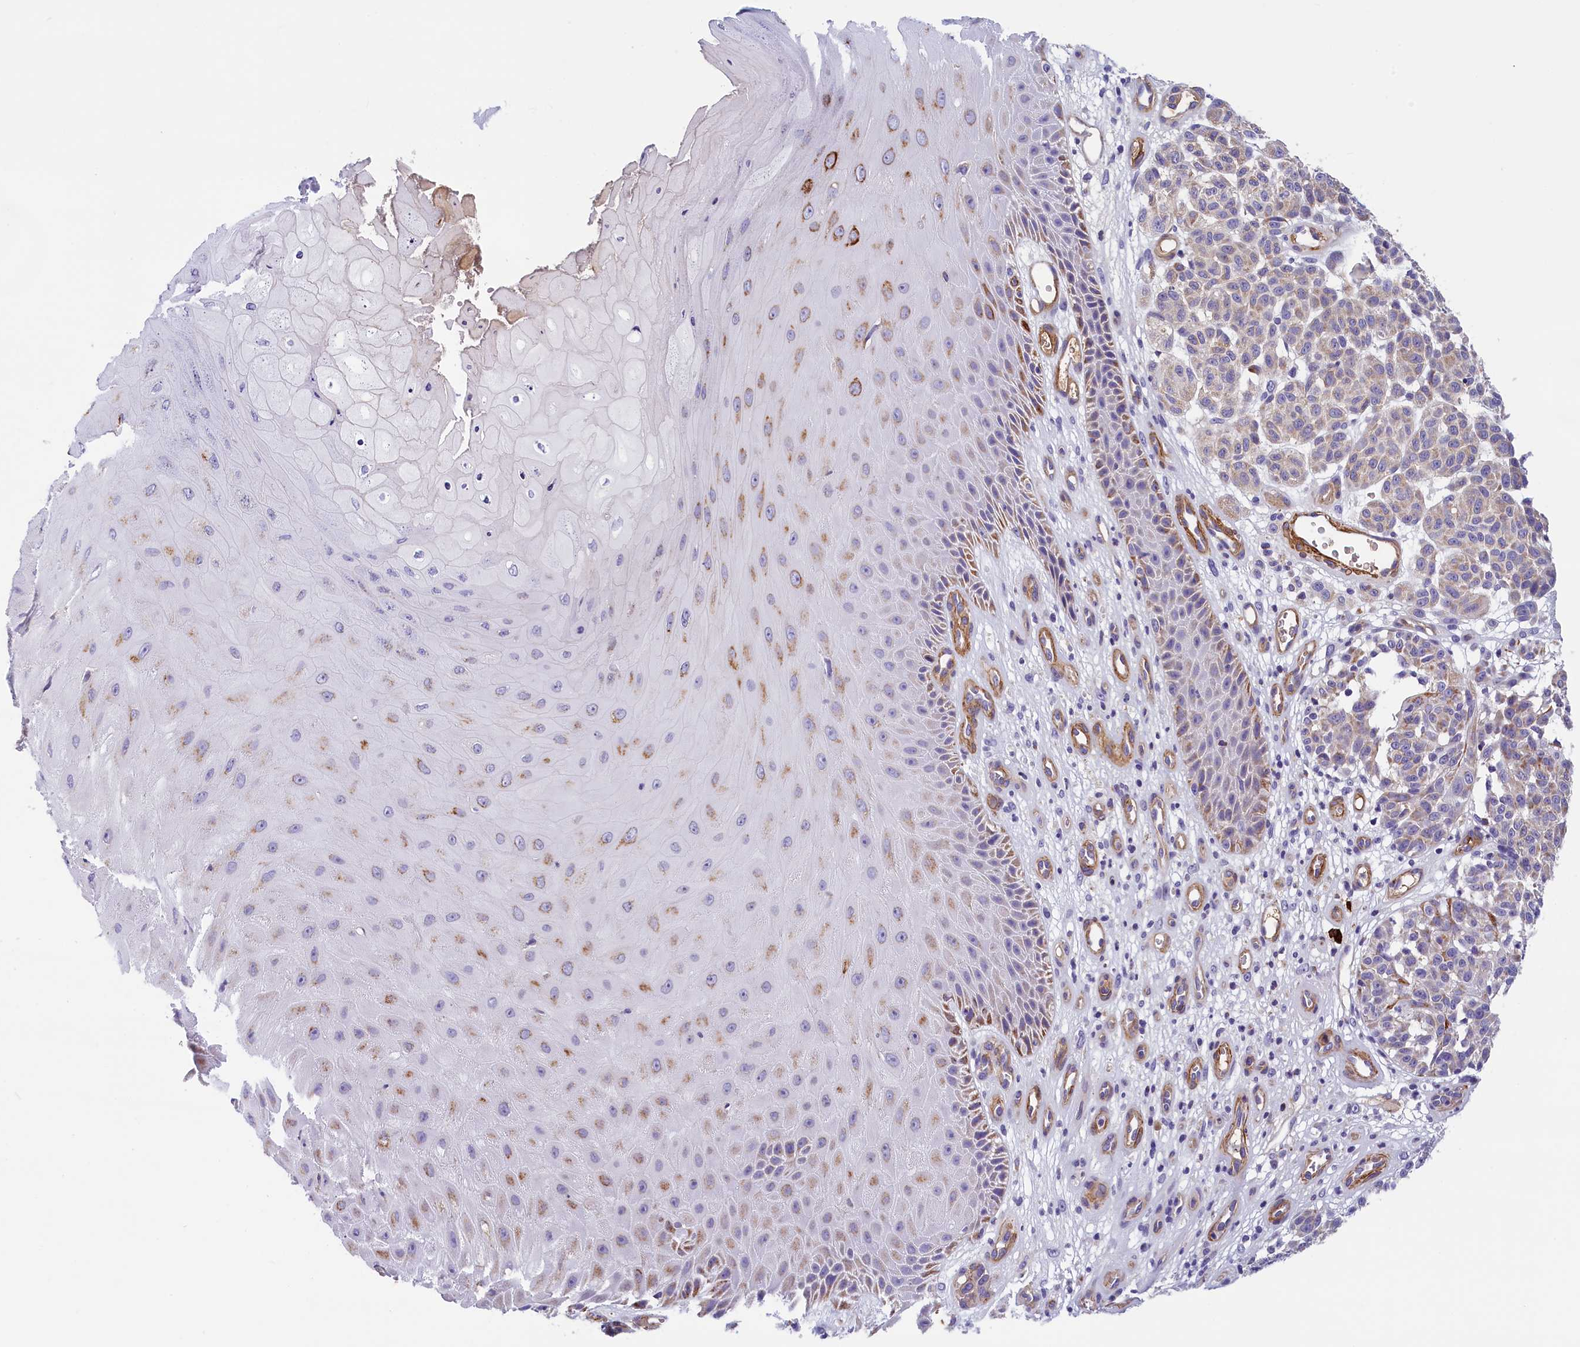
{"staining": {"intensity": "weak", "quantity": "25%-75%", "location": "cytoplasmic/membranous"}, "tissue": "melanoma", "cell_type": "Tumor cells", "image_type": "cancer", "snomed": [{"axis": "morphology", "description": "Malignant melanoma, NOS"}, {"axis": "topography", "description": "Skin"}], "caption": "Tumor cells reveal weak cytoplasmic/membranous staining in about 25%-75% of cells in malignant melanoma. Using DAB (3,3'-diaminobenzidine) (brown) and hematoxylin (blue) stains, captured at high magnification using brightfield microscopy.", "gene": "BCL2L13", "patient": {"sex": "male", "age": 49}}